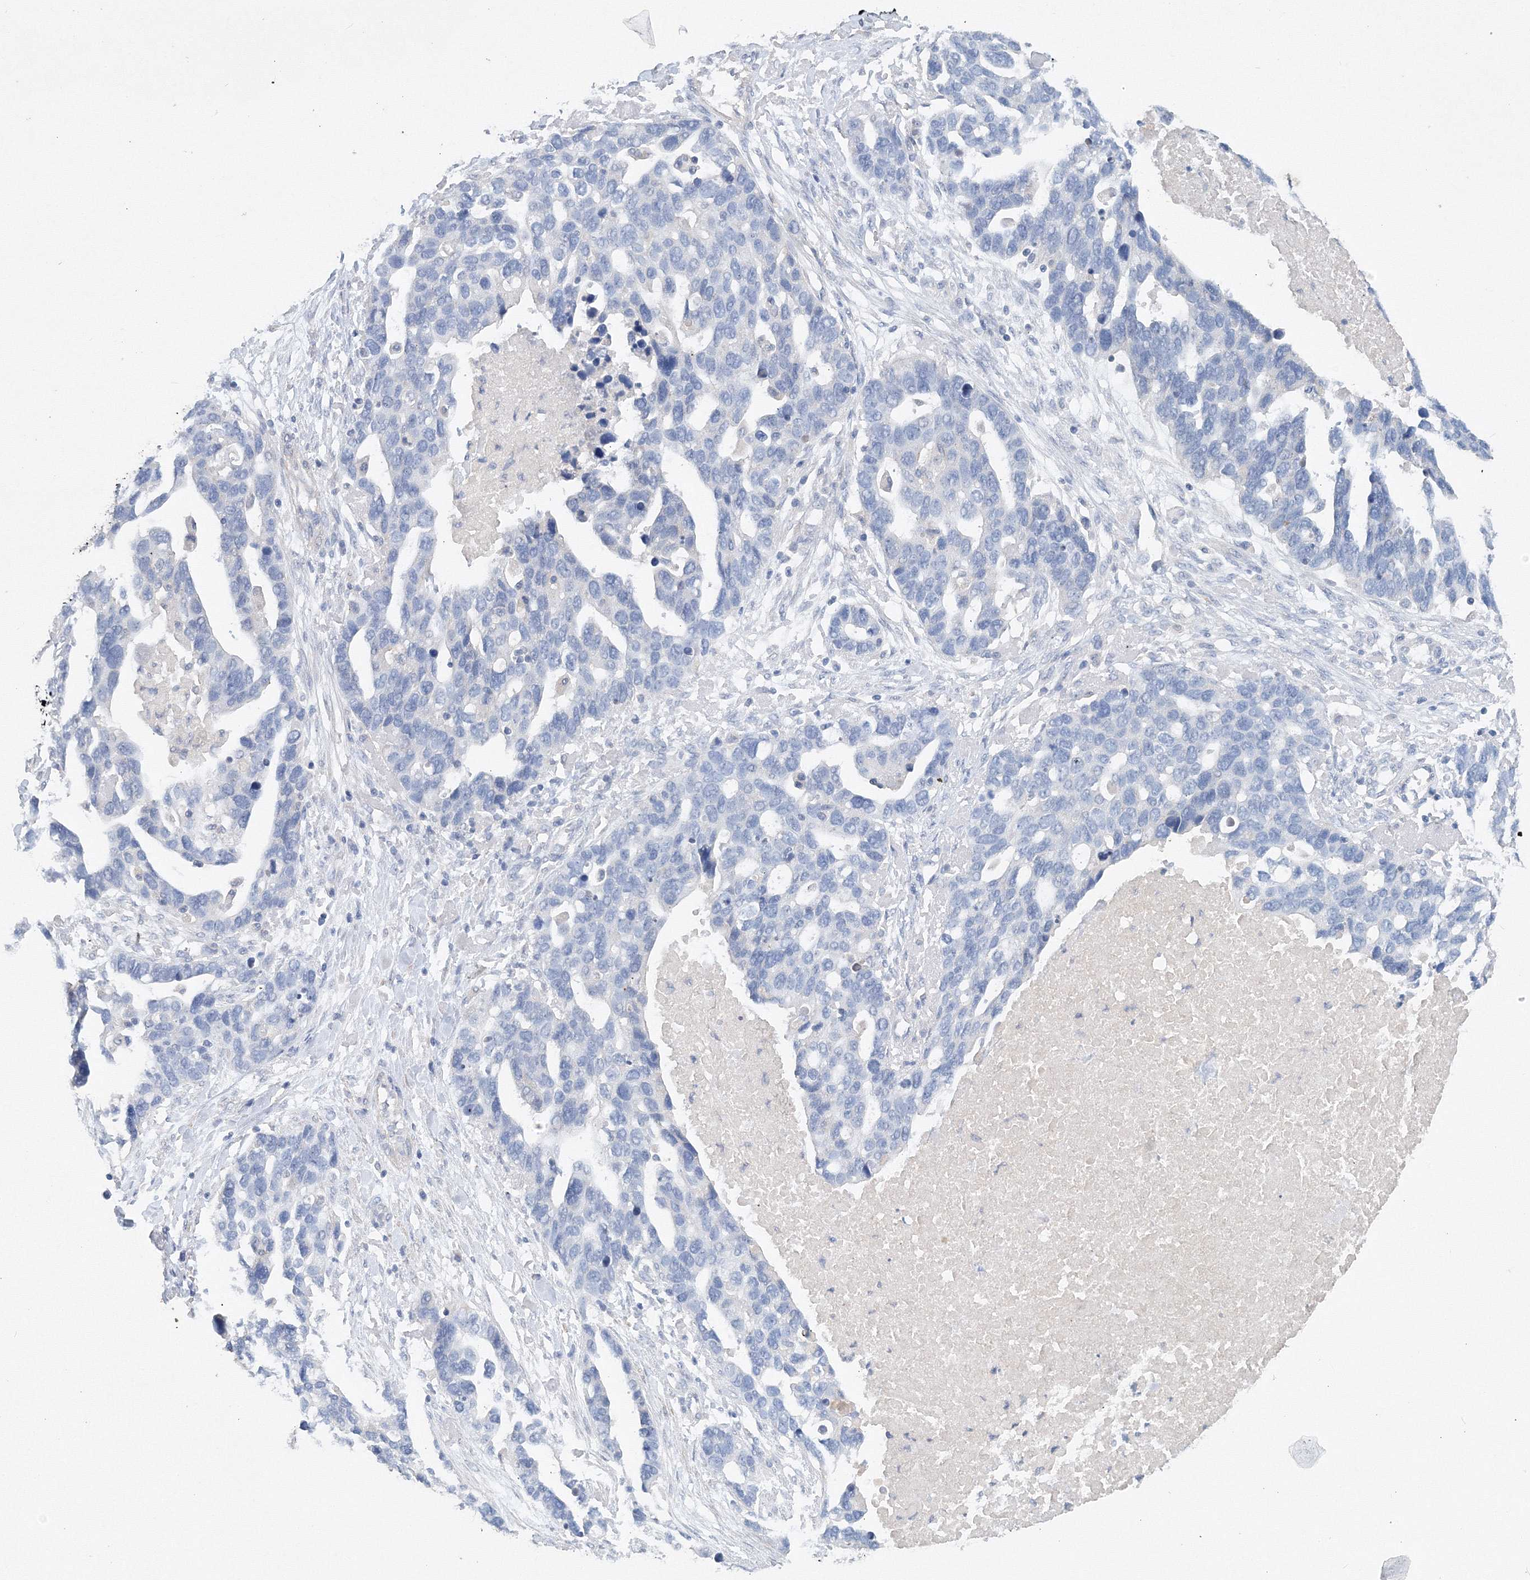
{"staining": {"intensity": "negative", "quantity": "none", "location": "none"}, "tissue": "ovarian cancer", "cell_type": "Tumor cells", "image_type": "cancer", "snomed": [{"axis": "morphology", "description": "Cystadenocarcinoma, serous, NOS"}, {"axis": "topography", "description": "Ovary"}], "caption": "IHC of human ovarian cancer (serous cystadenocarcinoma) exhibits no positivity in tumor cells. (DAB (3,3'-diaminobenzidine) IHC visualized using brightfield microscopy, high magnification).", "gene": "OSBPL6", "patient": {"sex": "female", "age": 54}}